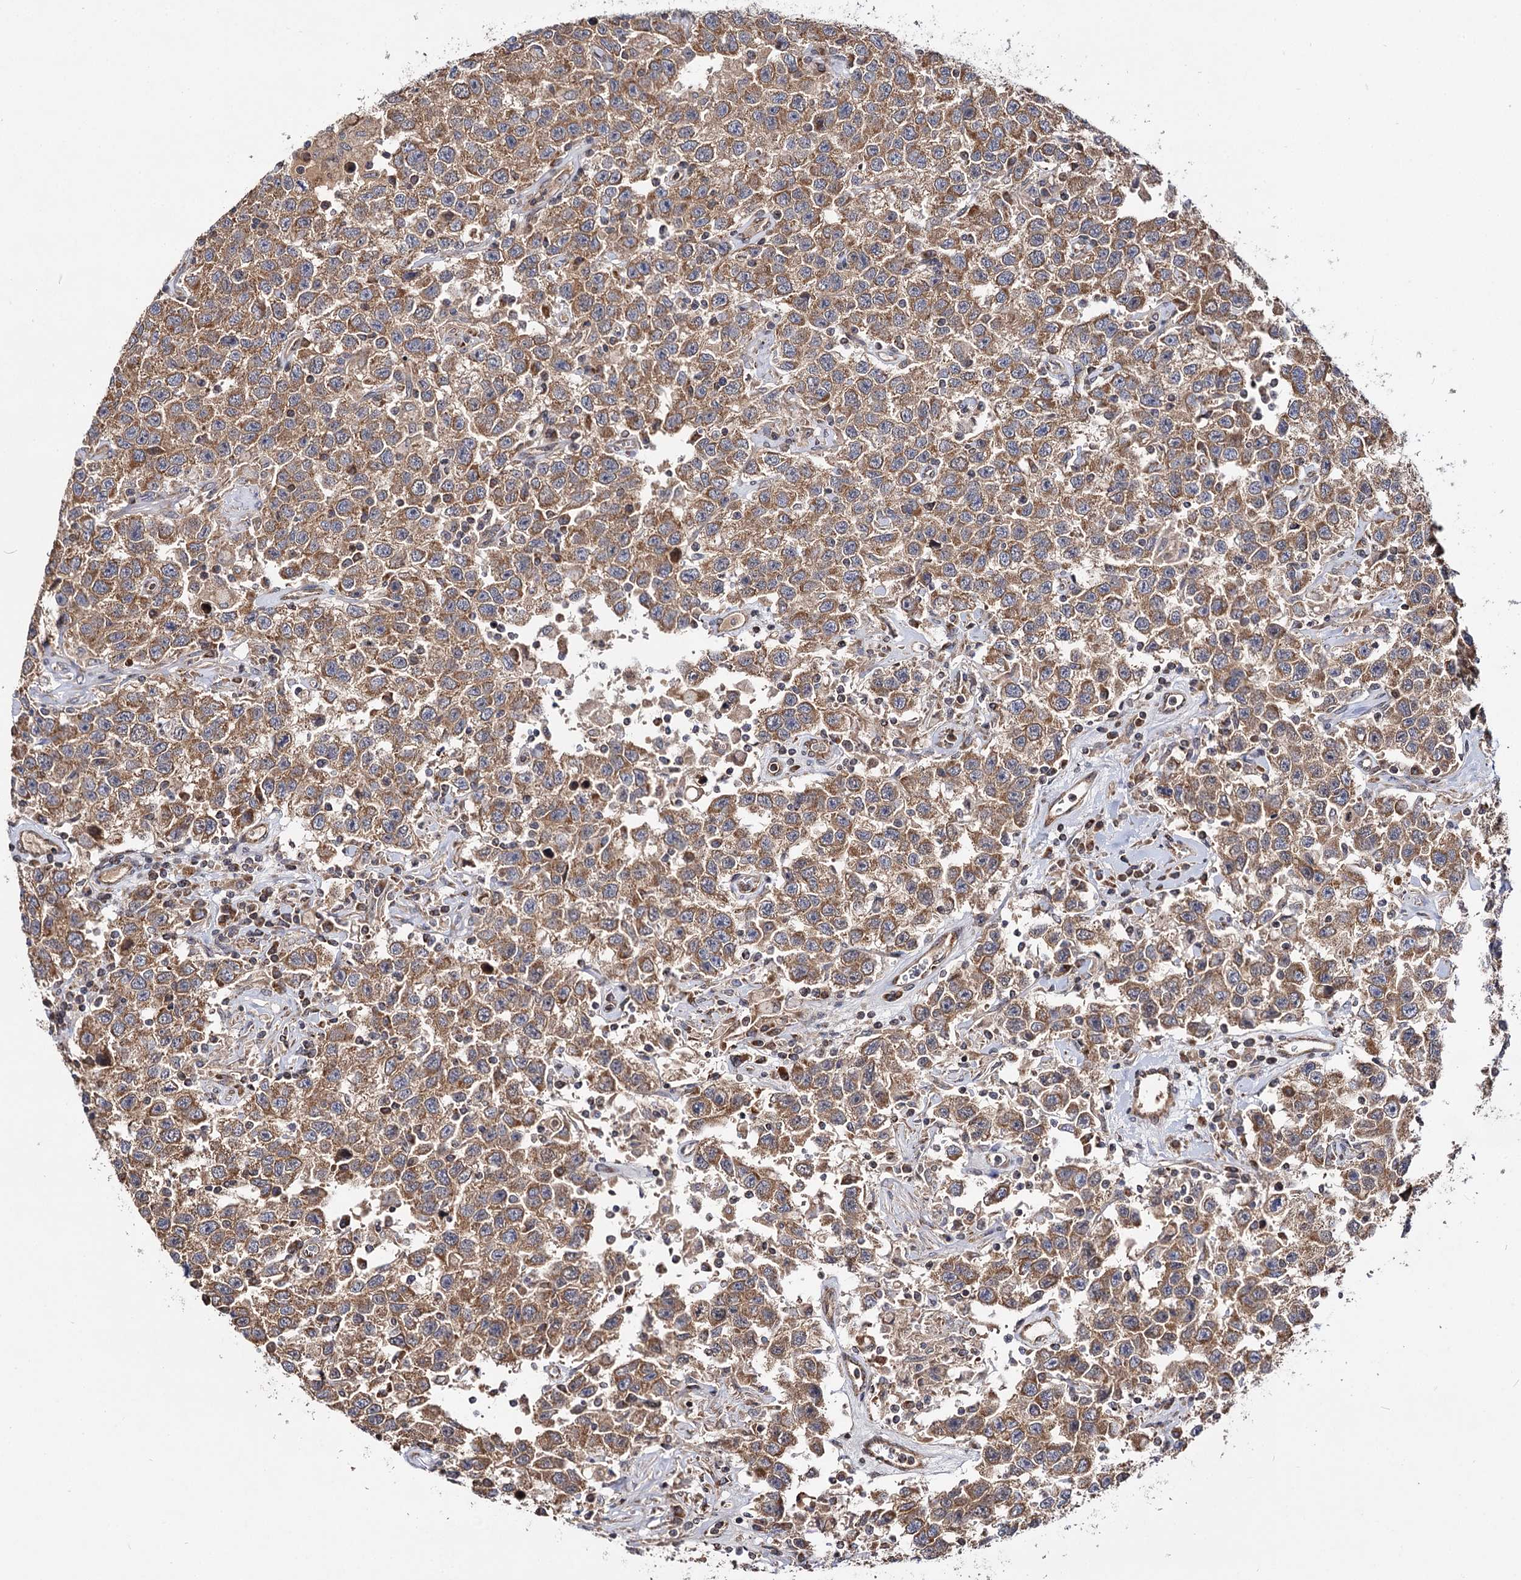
{"staining": {"intensity": "moderate", "quantity": ">75%", "location": "cytoplasmic/membranous"}, "tissue": "testis cancer", "cell_type": "Tumor cells", "image_type": "cancer", "snomed": [{"axis": "morphology", "description": "Seminoma, NOS"}, {"axis": "topography", "description": "Testis"}], "caption": "Immunohistochemical staining of human testis cancer (seminoma) displays moderate cytoplasmic/membranous protein staining in approximately >75% of tumor cells.", "gene": "CEP76", "patient": {"sex": "male", "age": 41}}